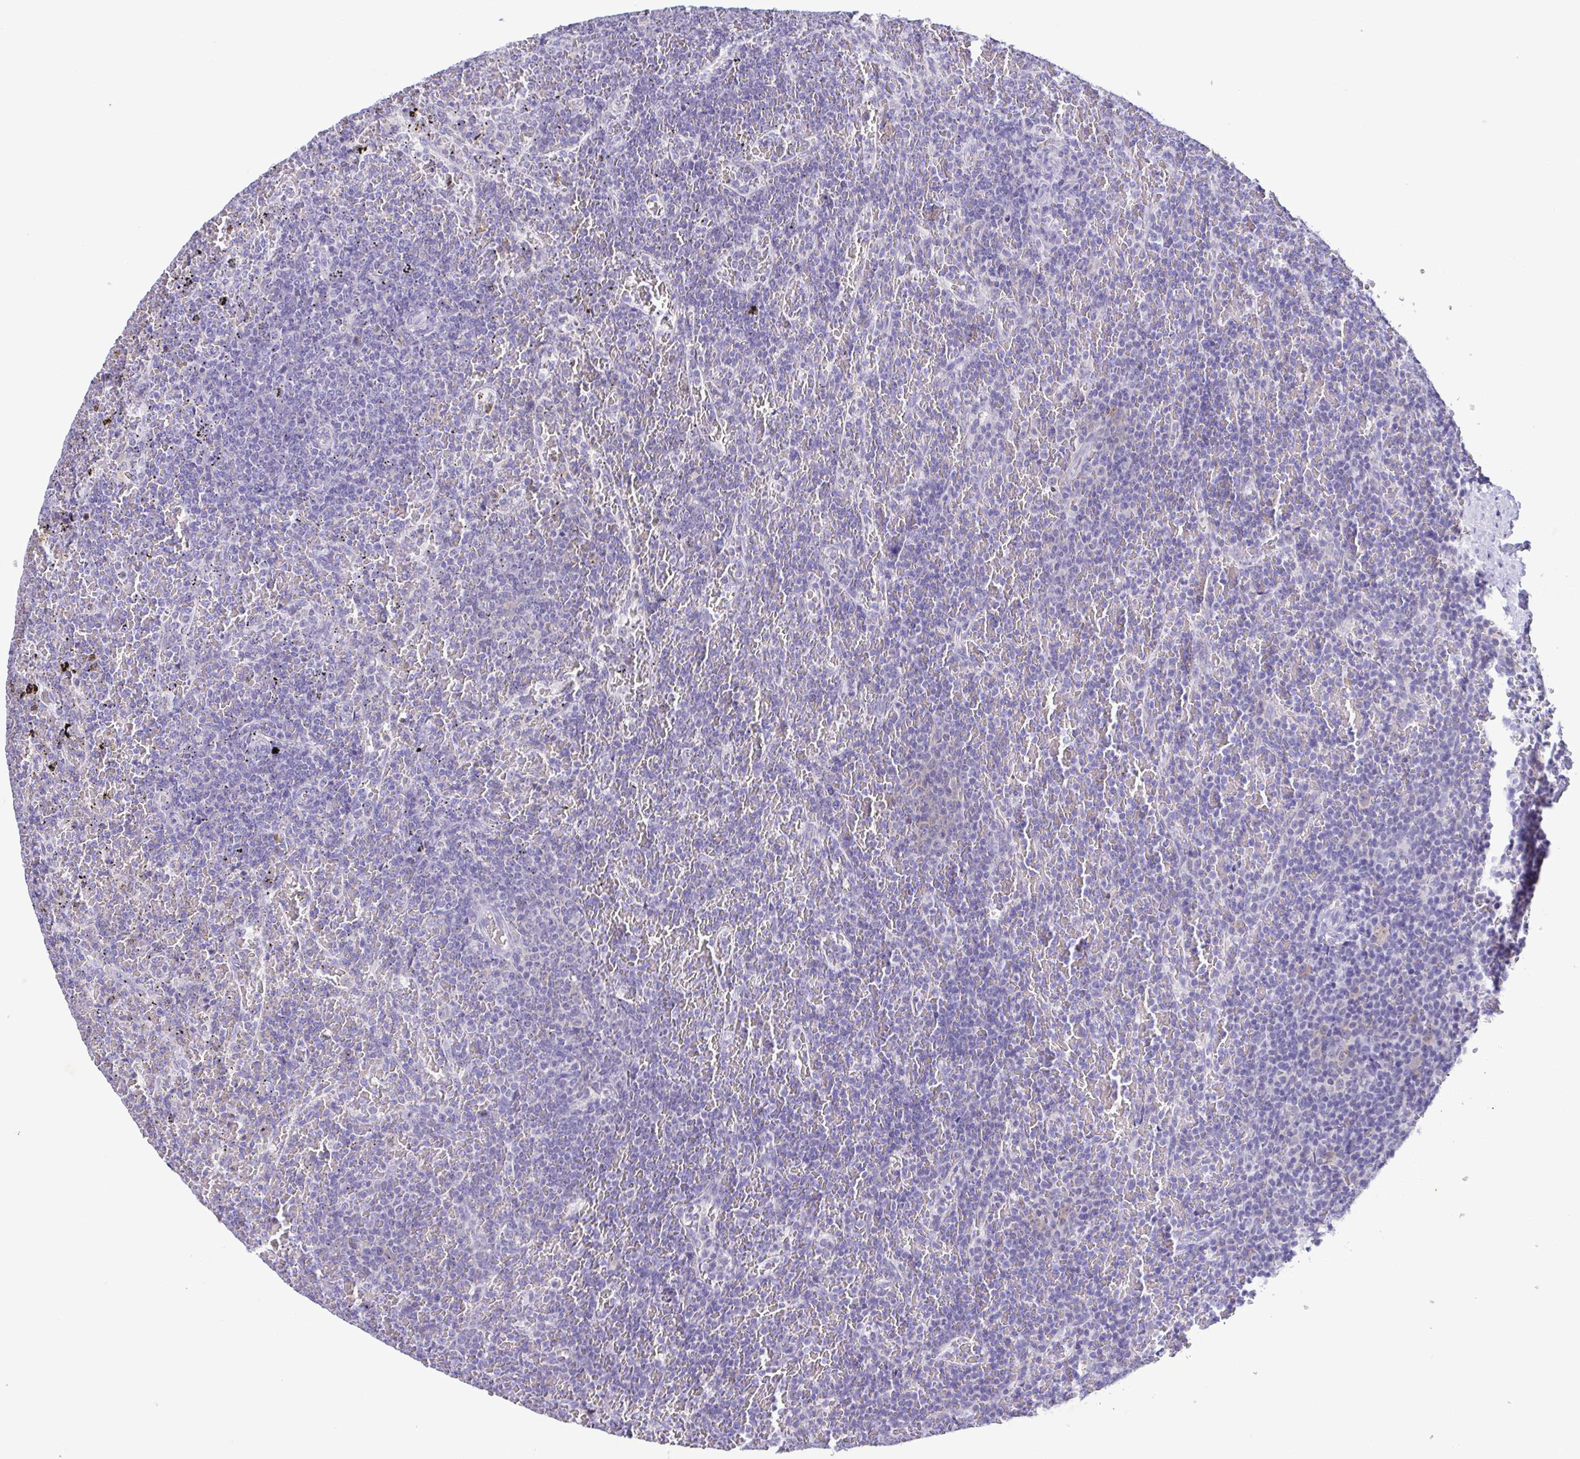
{"staining": {"intensity": "negative", "quantity": "none", "location": "none"}, "tissue": "lymphoma", "cell_type": "Tumor cells", "image_type": "cancer", "snomed": [{"axis": "morphology", "description": "Malignant lymphoma, non-Hodgkin's type, Low grade"}, {"axis": "topography", "description": "Spleen"}], "caption": "Immunohistochemistry of lymphoma exhibits no positivity in tumor cells.", "gene": "TNNI3", "patient": {"sex": "female", "age": 77}}